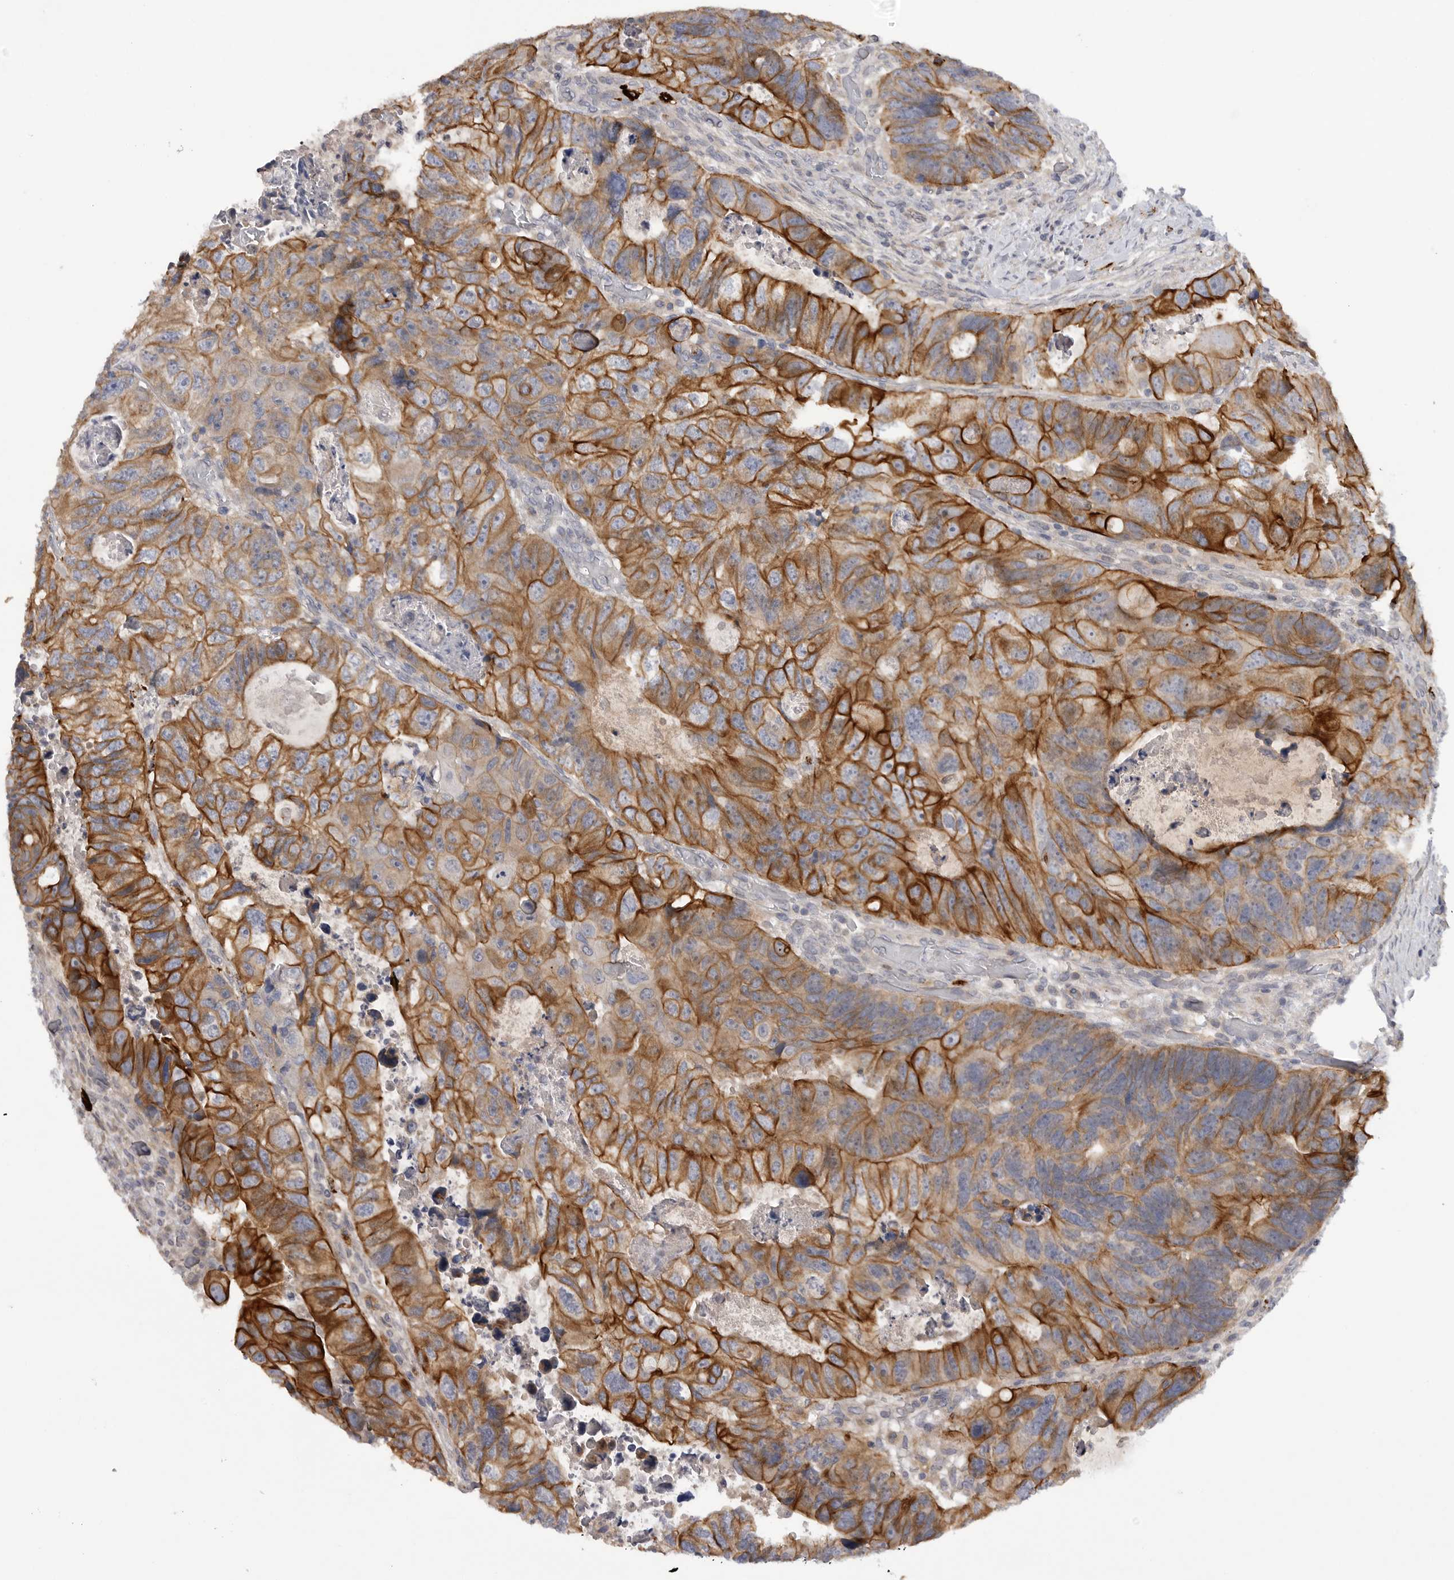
{"staining": {"intensity": "strong", "quantity": ">75%", "location": "cytoplasmic/membranous"}, "tissue": "colorectal cancer", "cell_type": "Tumor cells", "image_type": "cancer", "snomed": [{"axis": "morphology", "description": "Adenocarcinoma, NOS"}, {"axis": "topography", "description": "Rectum"}], "caption": "IHC staining of adenocarcinoma (colorectal), which exhibits high levels of strong cytoplasmic/membranous positivity in about >75% of tumor cells indicating strong cytoplasmic/membranous protein staining. The staining was performed using DAB (3,3'-diaminobenzidine) (brown) for protein detection and nuclei were counterstained in hematoxylin (blue).", "gene": "DHDDS", "patient": {"sex": "male", "age": 59}}